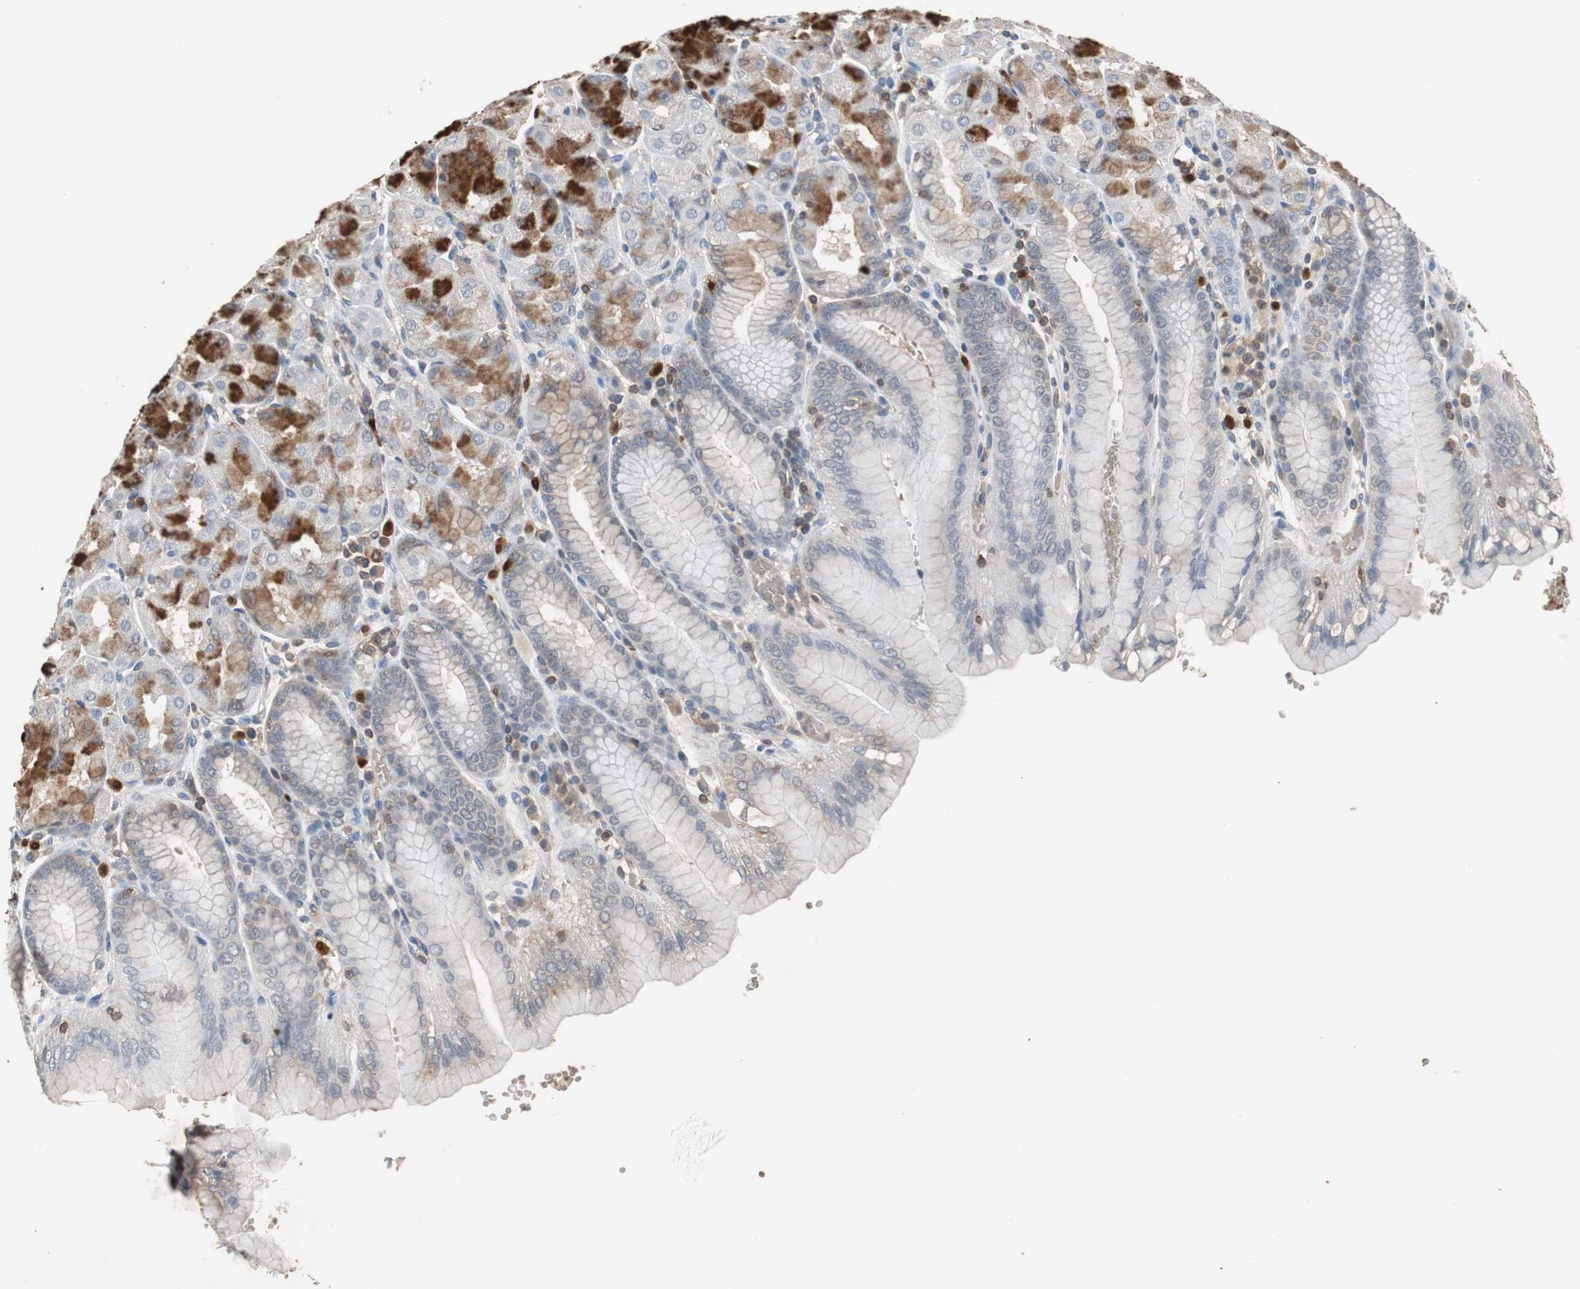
{"staining": {"intensity": "strong", "quantity": "25%-75%", "location": "cytoplasmic/membranous"}, "tissue": "stomach", "cell_type": "Glandular cells", "image_type": "normal", "snomed": [{"axis": "morphology", "description": "Normal tissue, NOS"}, {"axis": "topography", "description": "Stomach, upper"}, {"axis": "topography", "description": "Stomach"}], "caption": "Stomach was stained to show a protein in brown. There is high levels of strong cytoplasmic/membranous staining in about 25%-75% of glandular cells. The staining was performed using DAB (3,3'-diaminobenzidine) to visualize the protein expression in brown, while the nuclei were stained in blue with hematoxylin (Magnification: 20x).", "gene": "CALB2", "patient": {"sex": "male", "age": 76}}